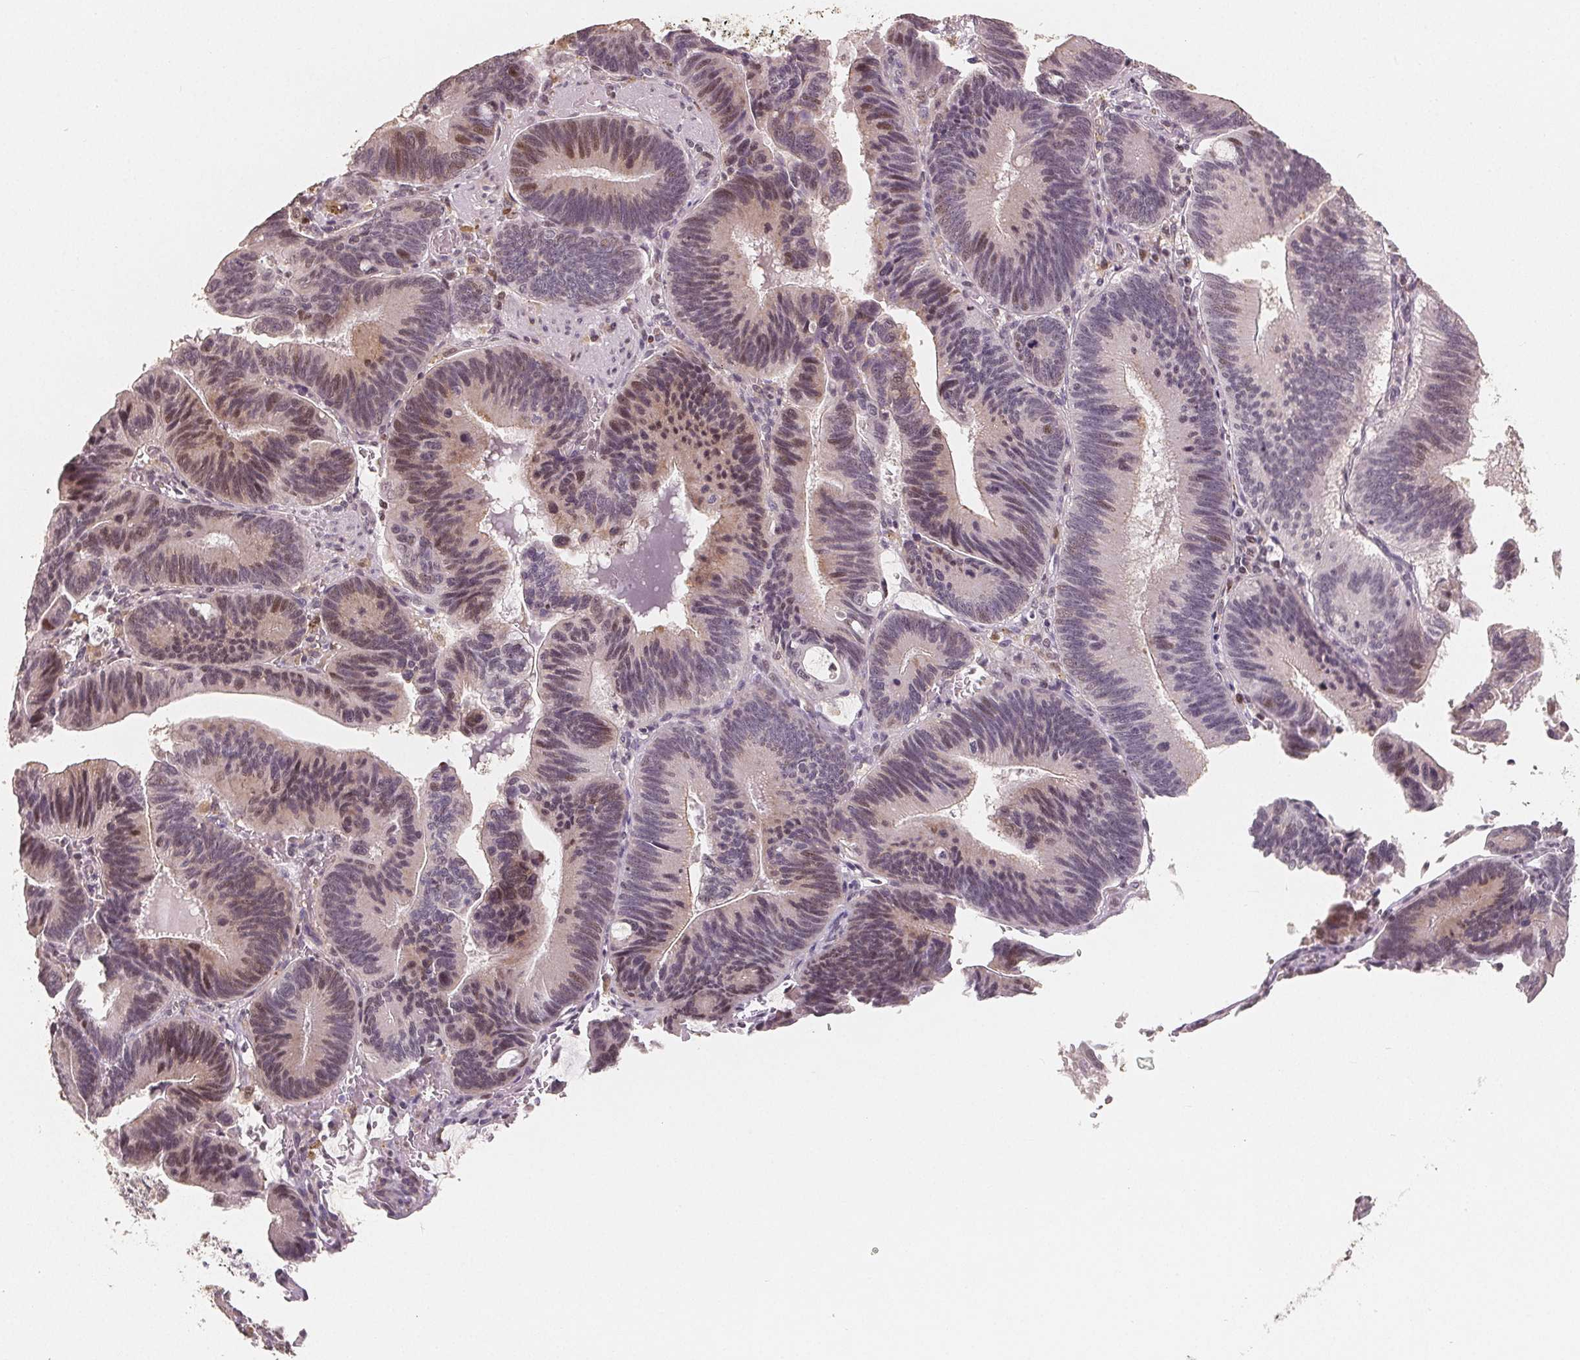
{"staining": {"intensity": "weak", "quantity": "25%-75%", "location": "nuclear"}, "tissue": "pancreatic cancer", "cell_type": "Tumor cells", "image_type": "cancer", "snomed": [{"axis": "morphology", "description": "Adenocarcinoma, NOS"}, {"axis": "topography", "description": "Pancreas"}], "caption": "Immunohistochemical staining of human pancreatic cancer reveals low levels of weak nuclear positivity in approximately 25%-75% of tumor cells. The staining was performed using DAB (3,3'-diaminobenzidine), with brown indicating positive protein expression. Nuclei are stained blue with hematoxylin.", "gene": "CCDC138", "patient": {"sex": "male", "age": 82}}